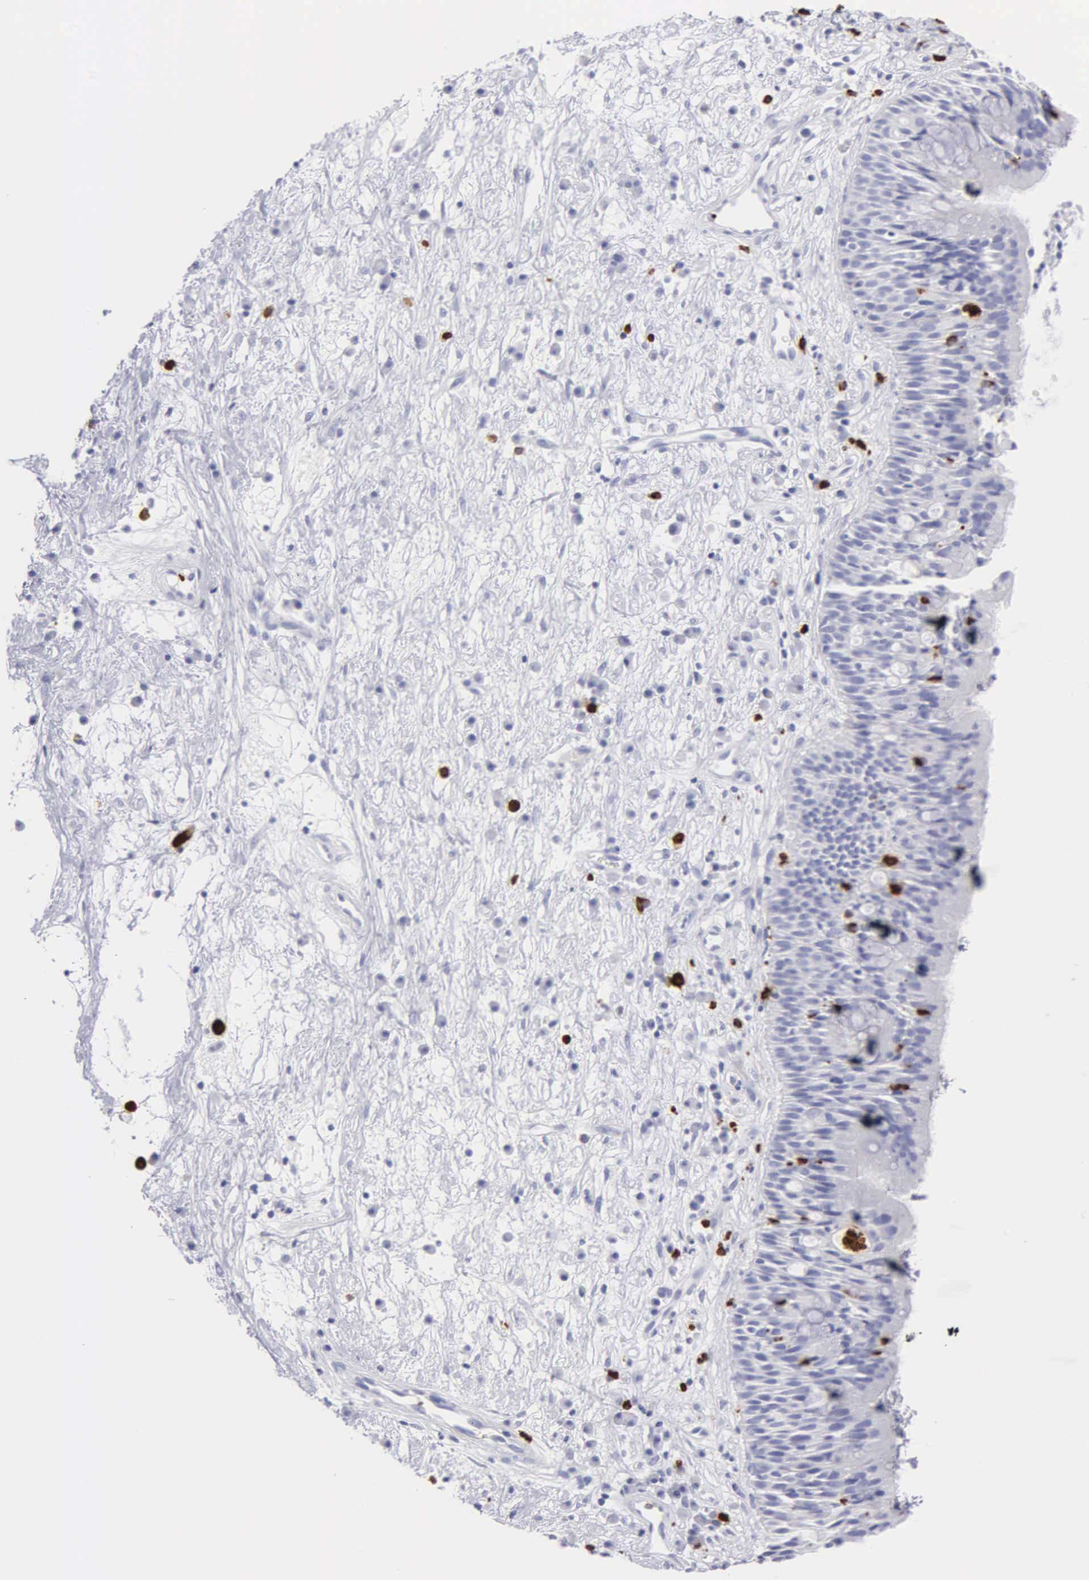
{"staining": {"intensity": "negative", "quantity": "none", "location": "none"}, "tissue": "nasopharynx", "cell_type": "Respiratory epithelial cells", "image_type": "normal", "snomed": [{"axis": "morphology", "description": "Normal tissue, NOS"}, {"axis": "topography", "description": "Nasopharynx"}], "caption": "The histopathology image demonstrates no significant staining in respiratory epithelial cells of nasopharynx.", "gene": "CTSG", "patient": {"sex": "male", "age": 13}}